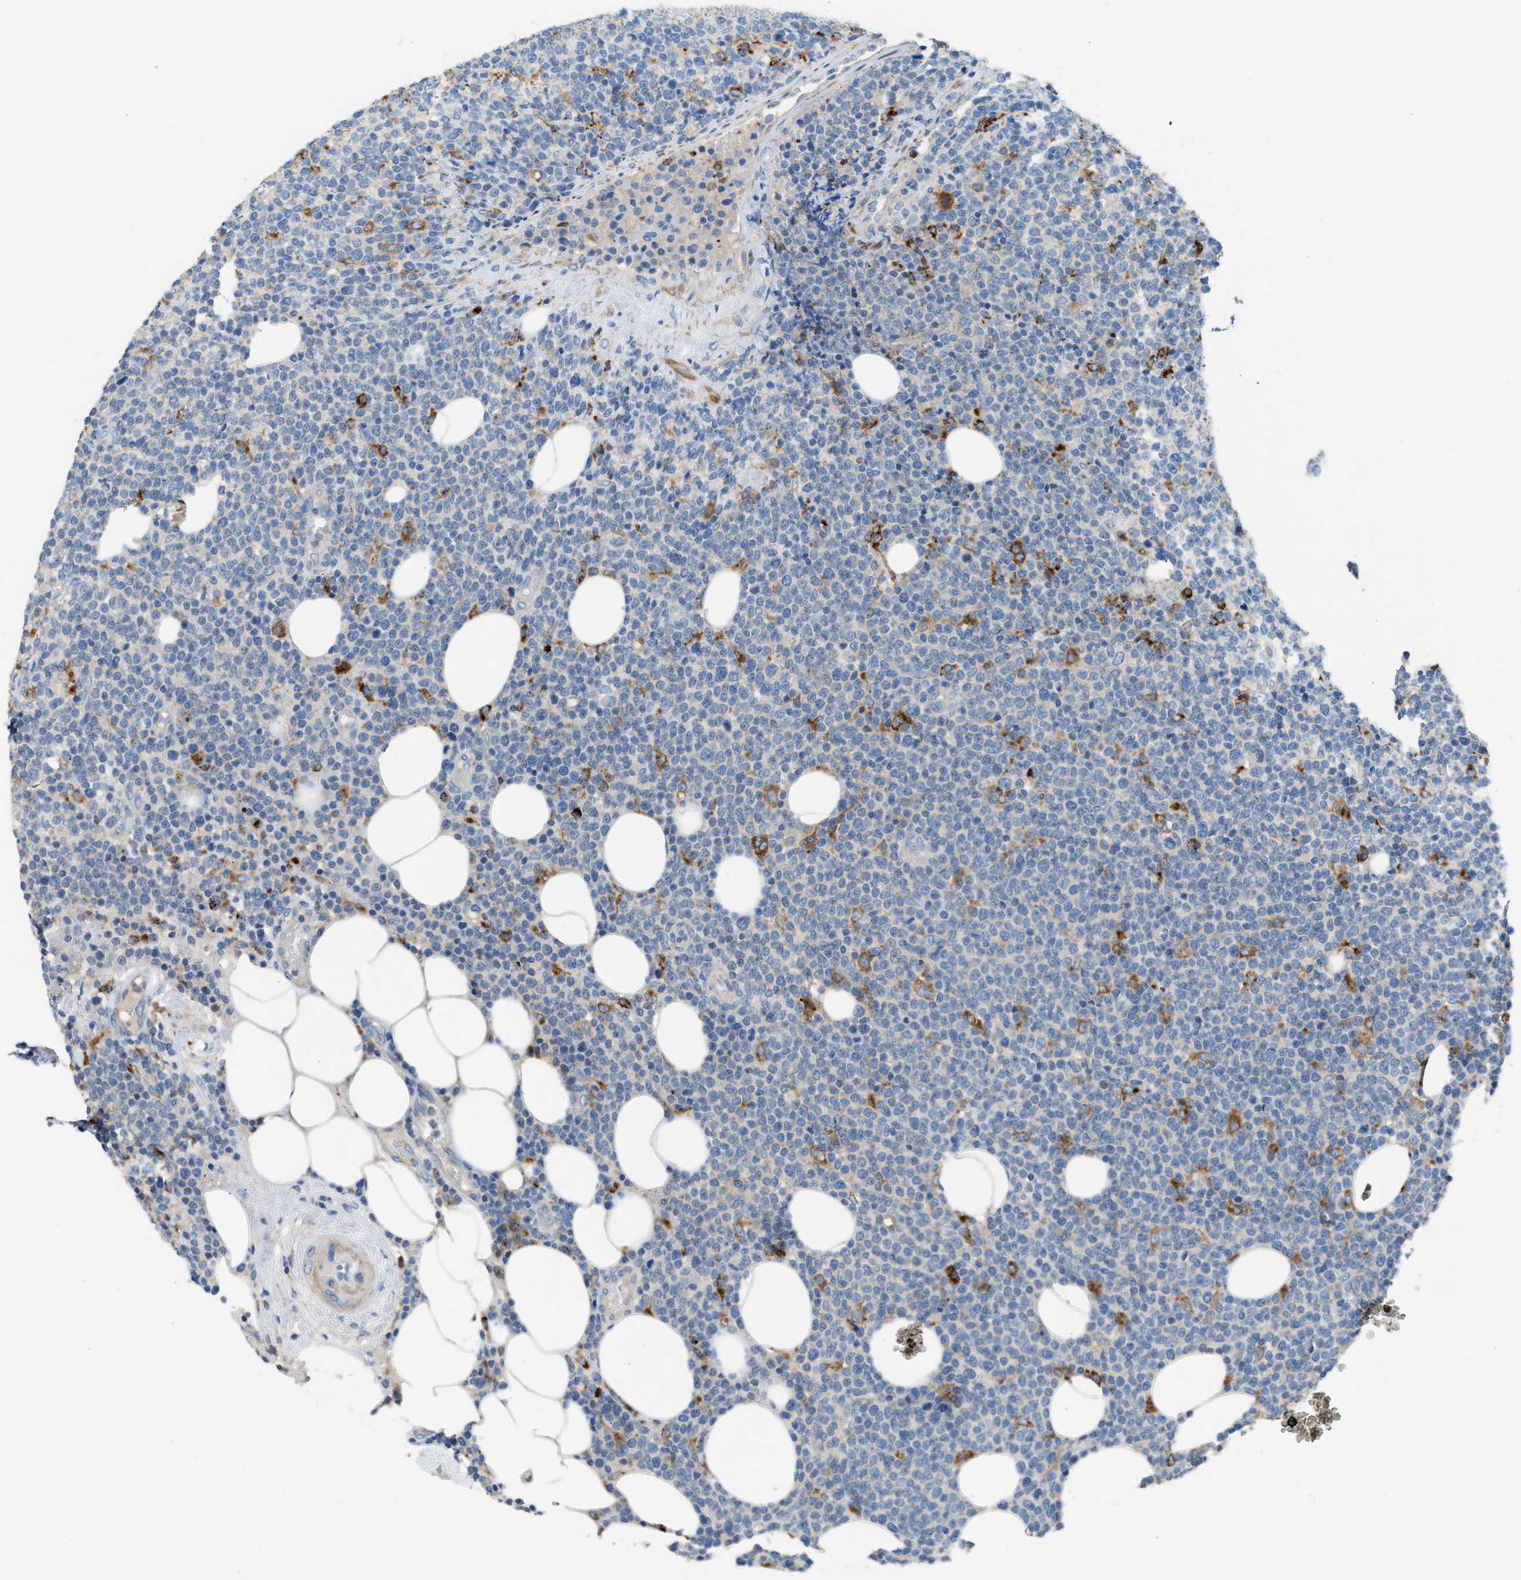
{"staining": {"intensity": "moderate", "quantity": "<25%", "location": "cytoplasmic/membranous"}, "tissue": "lymphoma", "cell_type": "Tumor cells", "image_type": "cancer", "snomed": [{"axis": "morphology", "description": "Malignant lymphoma, non-Hodgkin's type, High grade"}, {"axis": "topography", "description": "Lymph node"}], "caption": "Protein expression by immunohistochemistry demonstrates moderate cytoplasmic/membranous positivity in about <25% of tumor cells in high-grade malignant lymphoma, non-Hodgkin's type. (Brightfield microscopy of DAB IHC at high magnification).", "gene": "AOAH", "patient": {"sex": "male", "age": 61}}